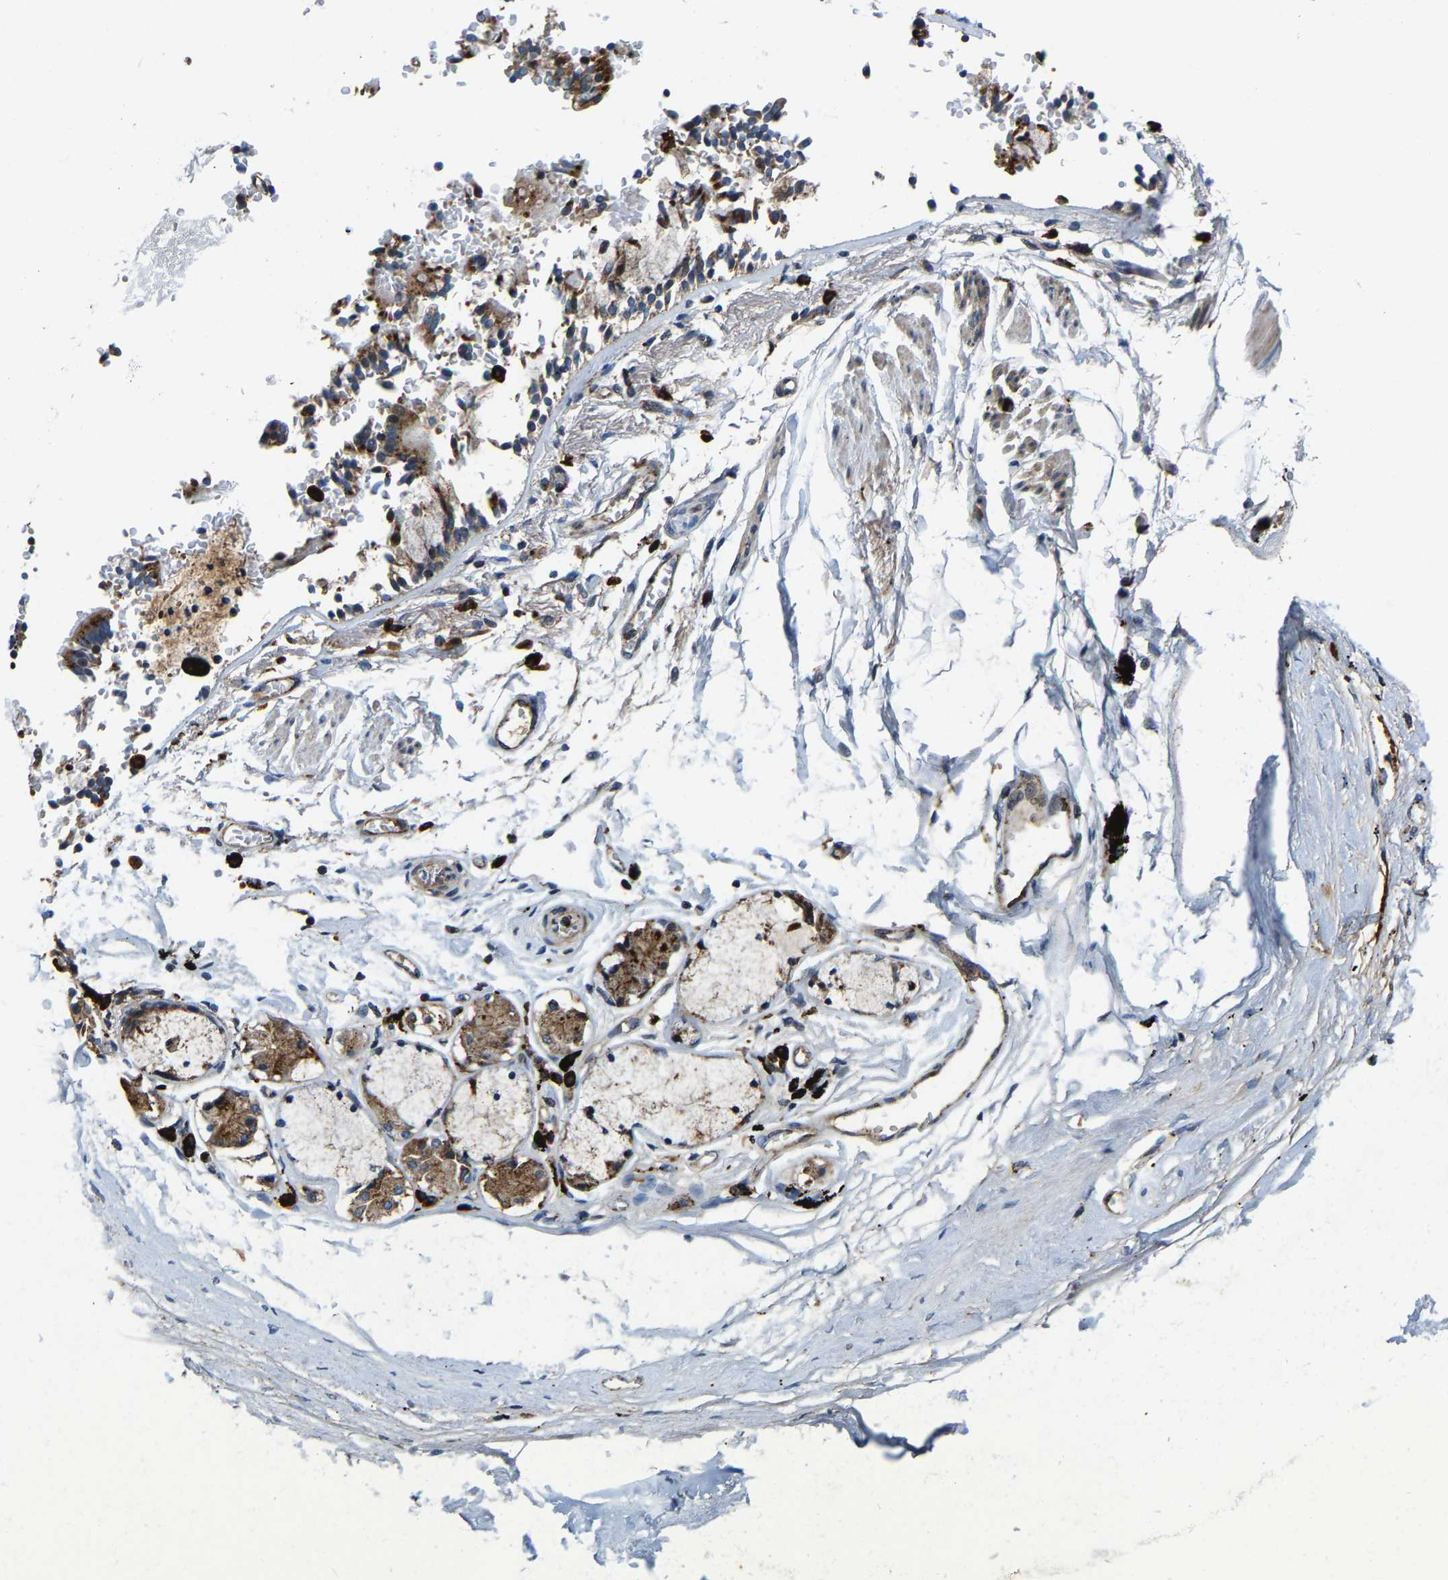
{"staining": {"intensity": "negative", "quantity": "none", "location": "none"}, "tissue": "adipose tissue", "cell_type": "Adipocytes", "image_type": "normal", "snomed": [{"axis": "morphology", "description": "Normal tissue, NOS"}, {"axis": "topography", "description": "Cartilage tissue"}, {"axis": "topography", "description": "Lung"}], "caption": "Immunohistochemistry histopathology image of benign human adipose tissue stained for a protein (brown), which demonstrates no positivity in adipocytes.", "gene": "DPP7", "patient": {"sex": "female", "age": 77}}